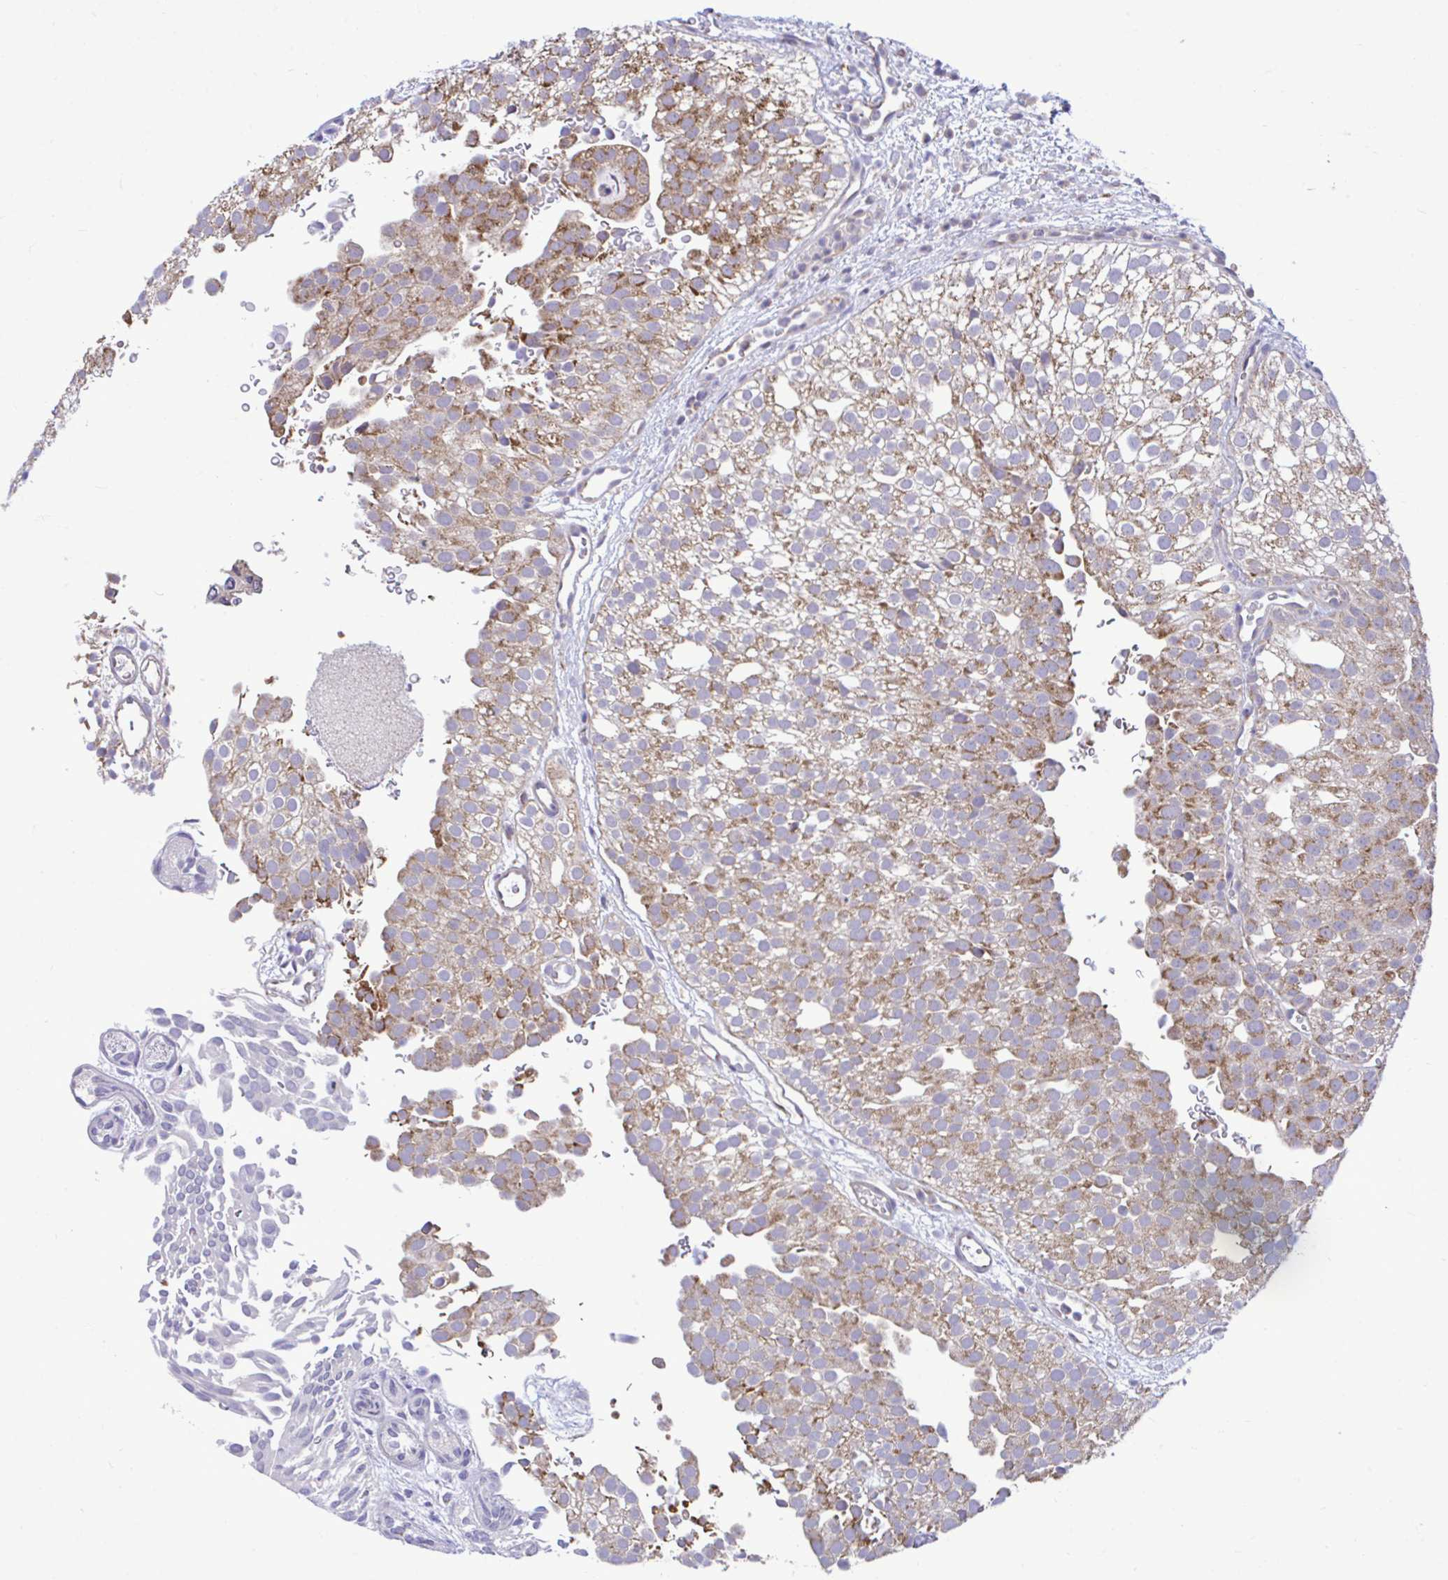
{"staining": {"intensity": "moderate", "quantity": ">75%", "location": "cytoplasmic/membranous"}, "tissue": "urothelial cancer", "cell_type": "Tumor cells", "image_type": "cancer", "snomed": [{"axis": "morphology", "description": "Urothelial carcinoma, Low grade"}, {"axis": "topography", "description": "Urinary bladder"}], "caption": "This micrograph exhibits urothelial cancer stained with immunohistochemistry (IHC) to label a protein in brown. The cytoplasmic/membranous of tumor cells show moderate positivity for the protein. Nuclei are counter-stained blue.", "gene": "SARS2", "patient": {"sex": "male", "age": 78}}